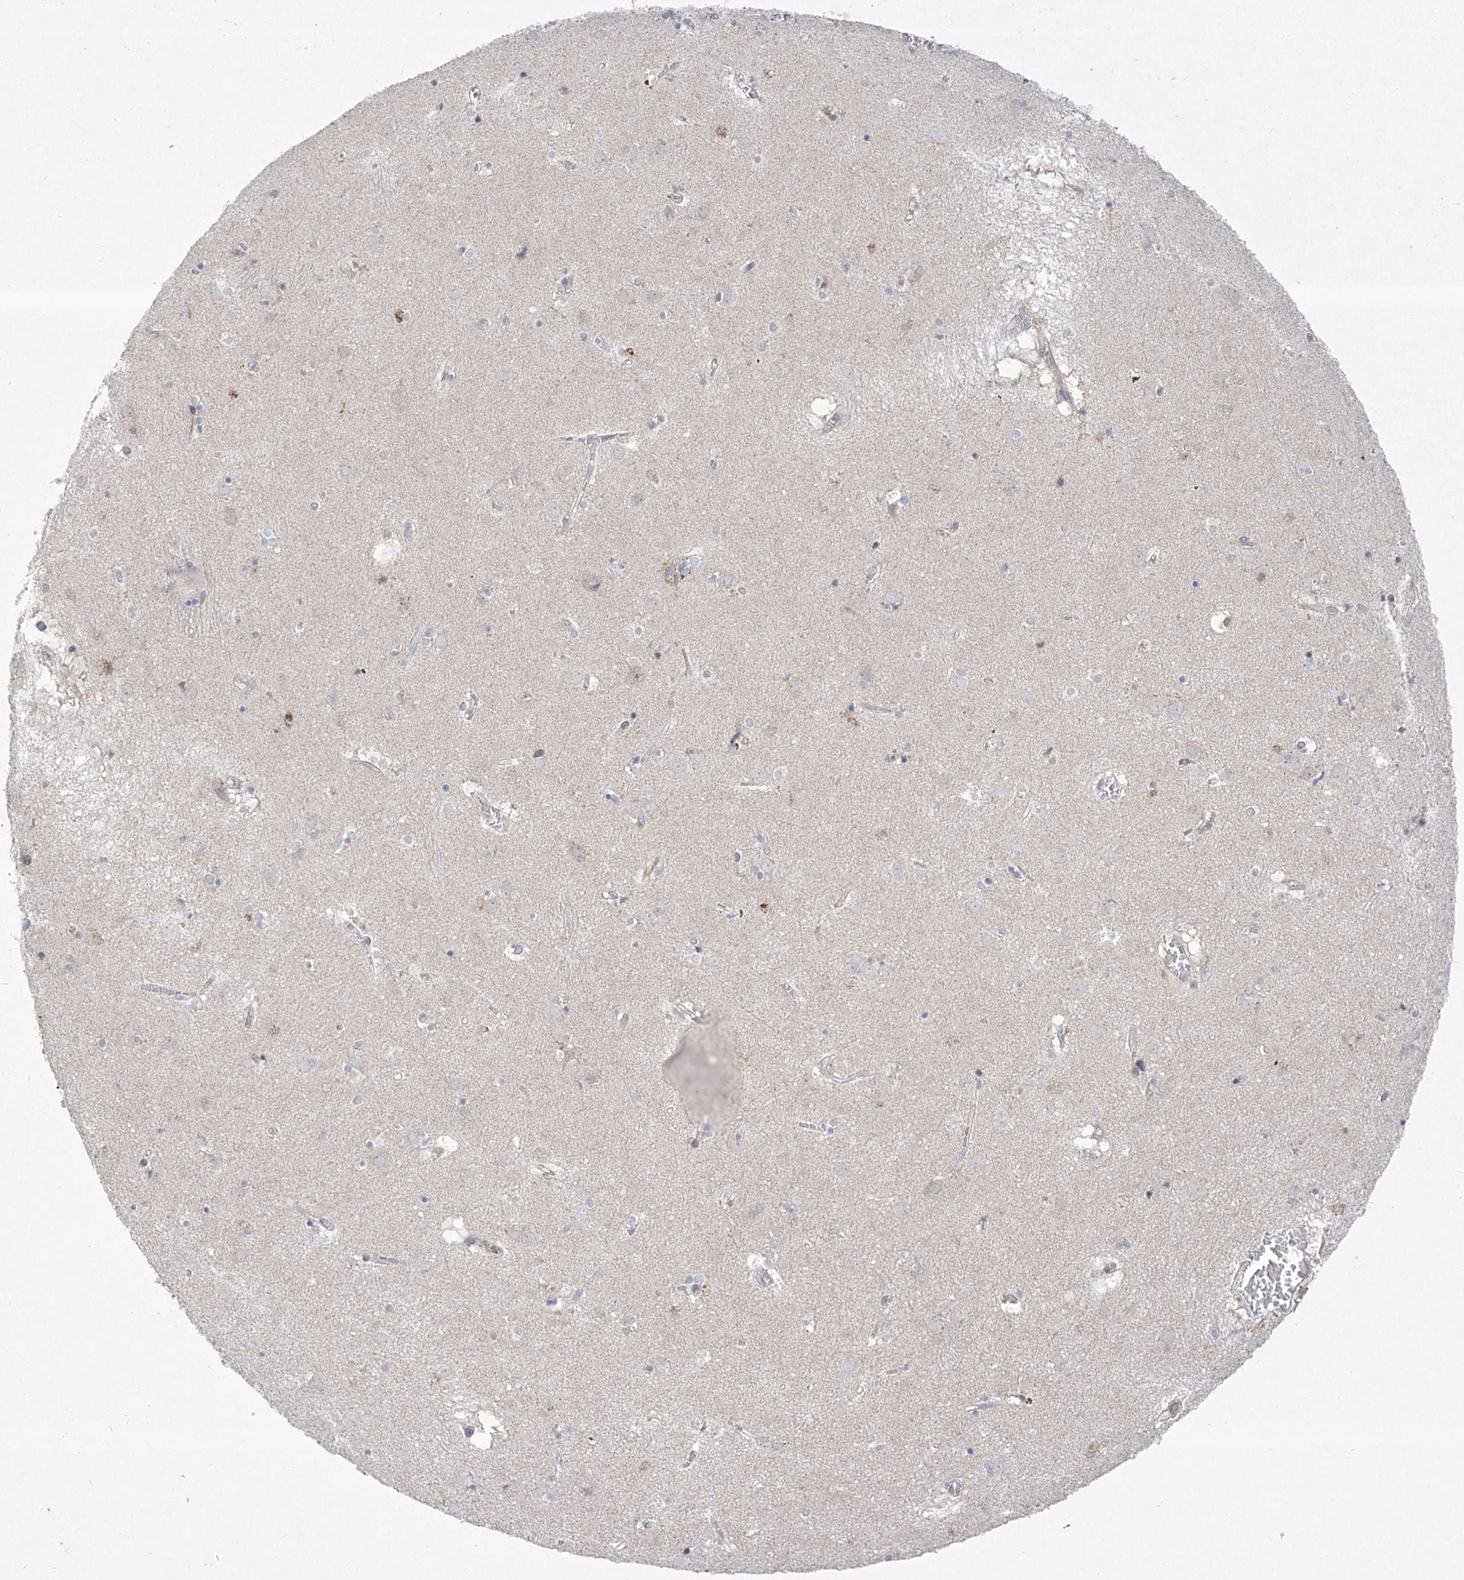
{"staining": {"intensity": "weak", "quantity": "<25%", "location": "cytoplasmic/membranous"}, "tissue": "caudate", "cell_type": "Glial cells", "image_type": "normal", "snomed": [{"axis": "morphology", "description": "Normal tissue, NOS"}, {"axis": "topography", "description": "Lateral ventricle wall"}], "caption": "The histopathology image exhibits no staining of glial cells in benign caudate.", "gene": "TJAP1", "patient": {"sex": "male", "age": 70}}